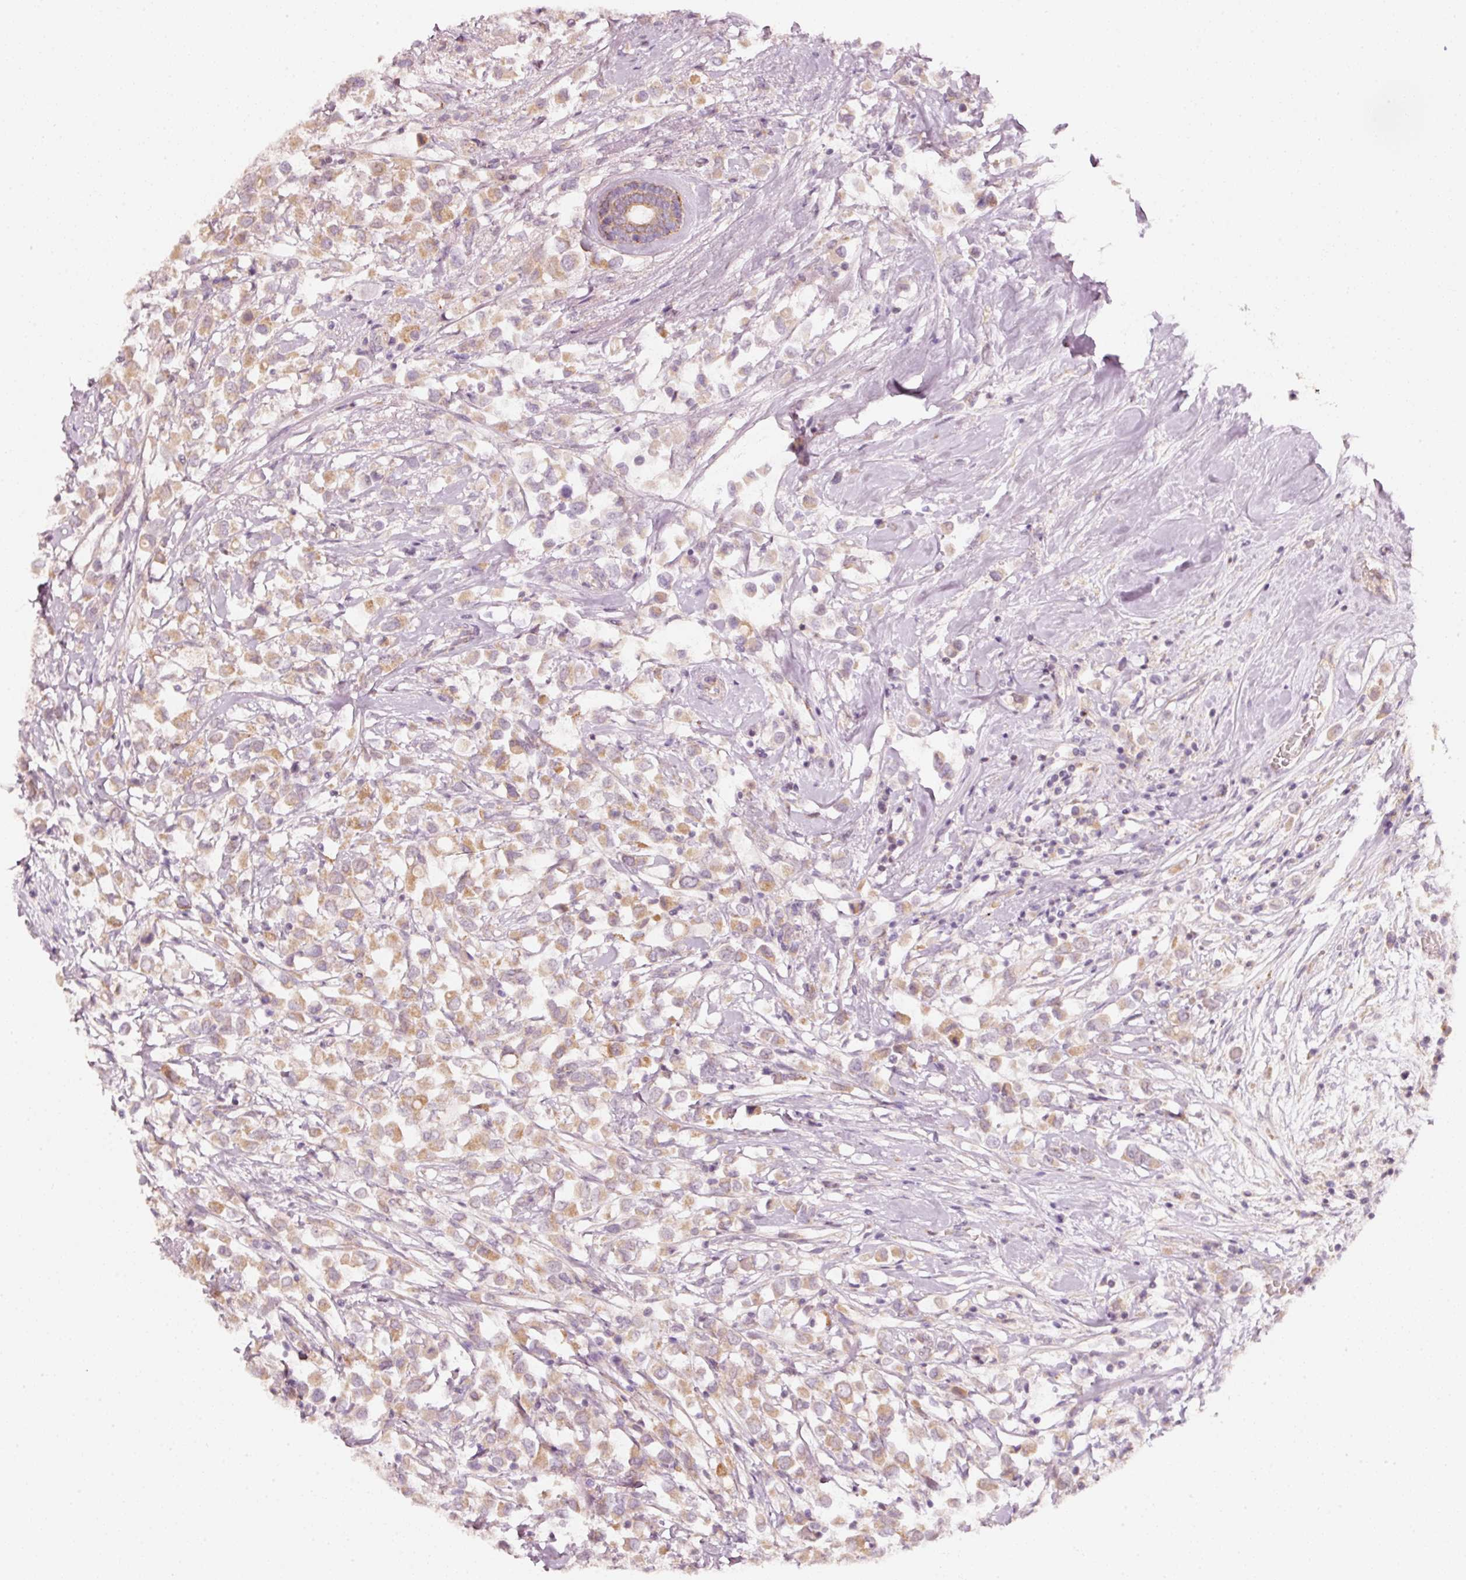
{"staining": {"intensity": "moderate", "quantity": ">75%", "location": "cytoplasmic/membranous"}, "tissue": "breast cancer", "cell_type": "Tumor cells", "image_type": "cancer", "snomed": [{"axis": "morphology", "description": "Duct carcinoma"}, {"axis": "topography", "description": "Breast"}], "caption": "Immunohistochemistry (IHC) staining of intraductal carcinoma (breast), which exhibits medium levels of moderate cytoplasmic/membranous staining in about >75% of tumor cells indicating moderate cytoplasmic/membranous protein positivity. The staining was performed using DAB (3,3'-diaminobenzidine) (brown) for protein detection and nuclei were counterstained in hematoxylin (blue).", "gene": "ARHGAP22", "patient": {"sex": "female", "age": 61}}